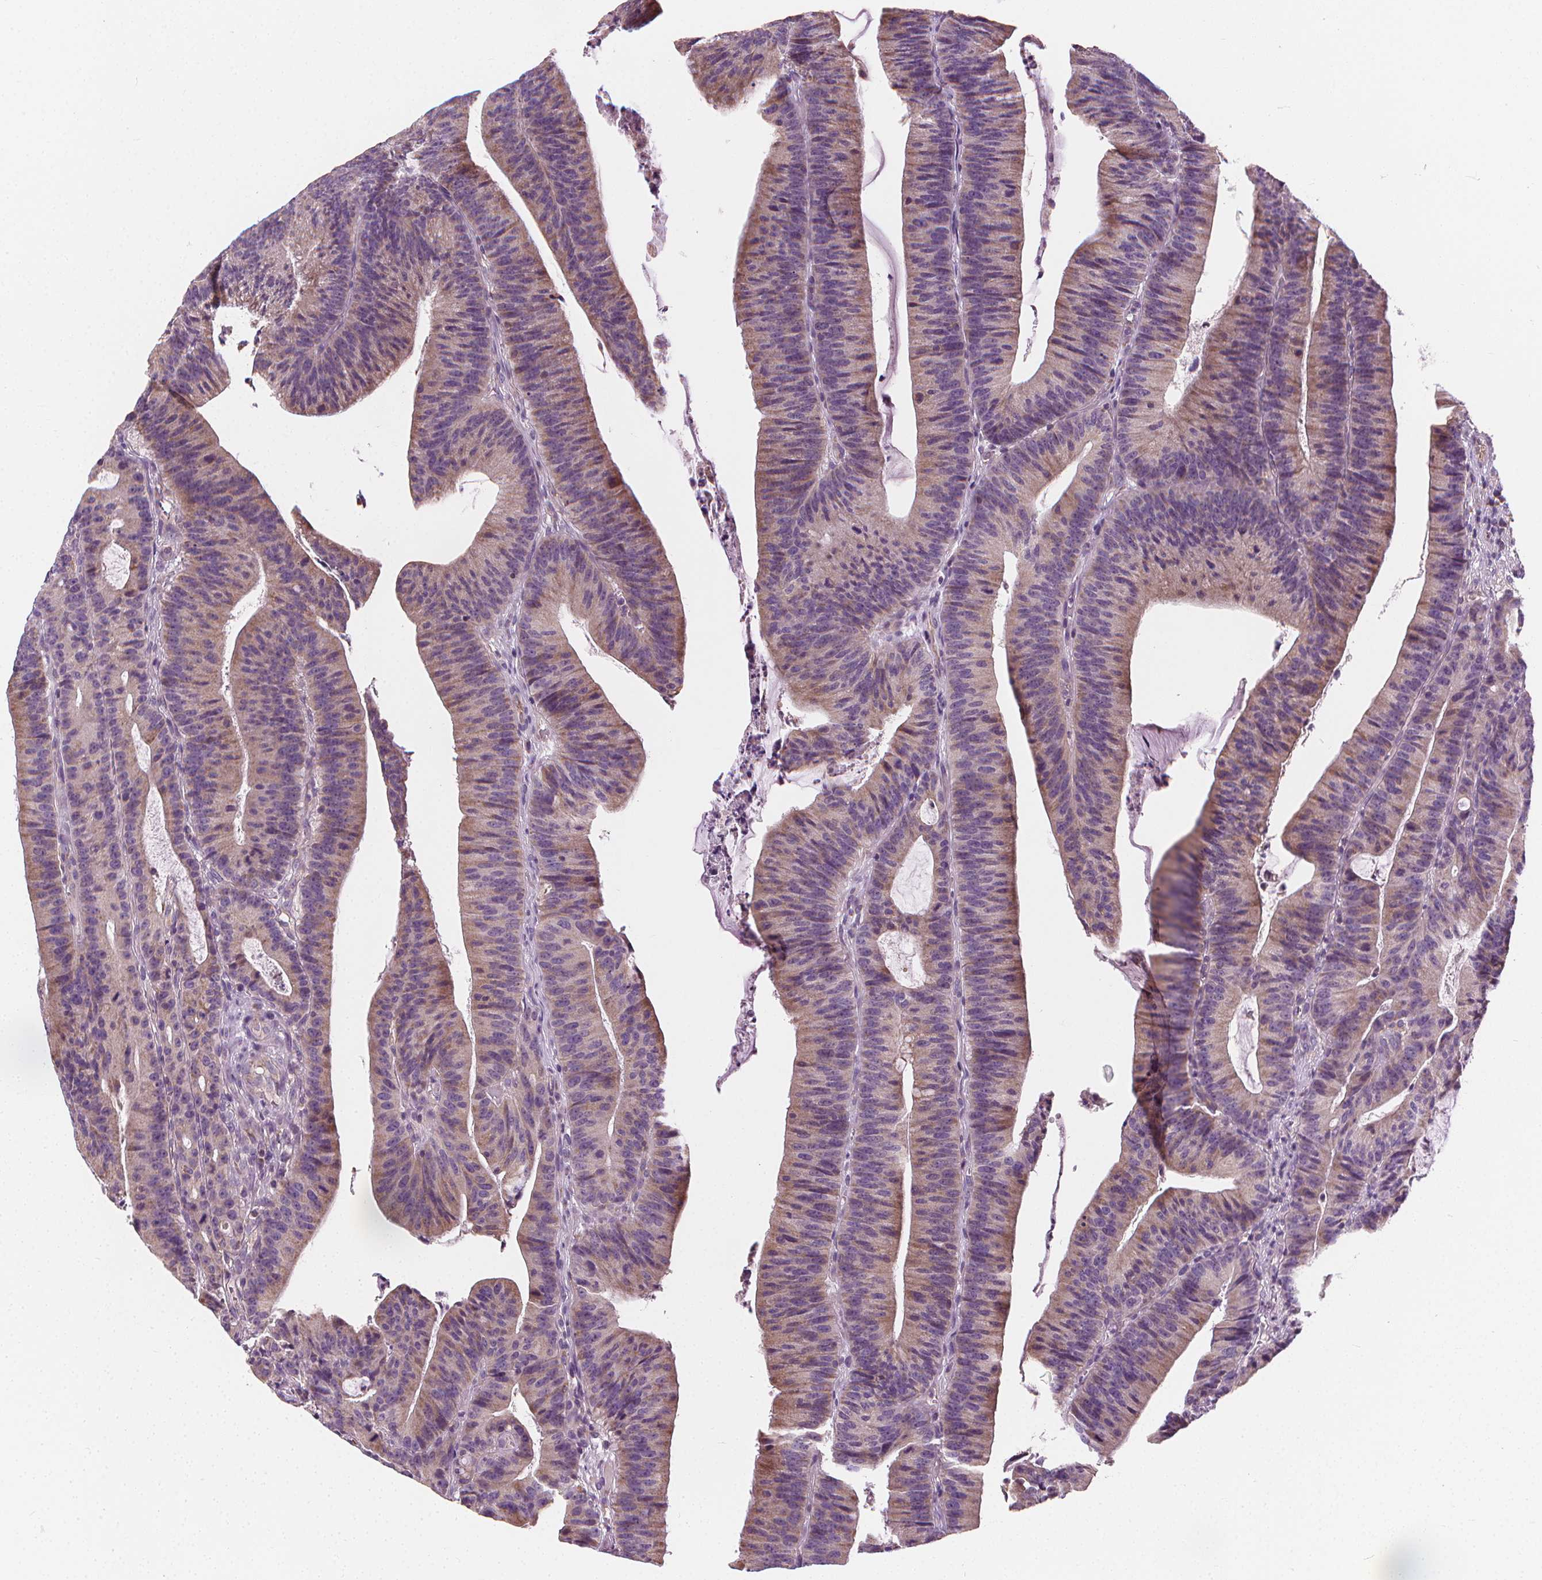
{"staining": {"intensity": "weak", "quantity": ">75%", "location": "cytoplasmic/membranous"}, "tissue": "colorectal cancer", "cell_type": "Tumor cells", "image_type": "cancer", "snomed": [{"axis": "morphology", "description": "Adenocarcinoma, NOS"}, {"axis": "topography", "description": "Colon"}], "caption": "Weak cytoplasmic/membranous staining is present in about >75% of tumor cells in colorectal adenocarcinoma.", "gene": "RAB20", "patient": {"sex": "female", "age": 78}}